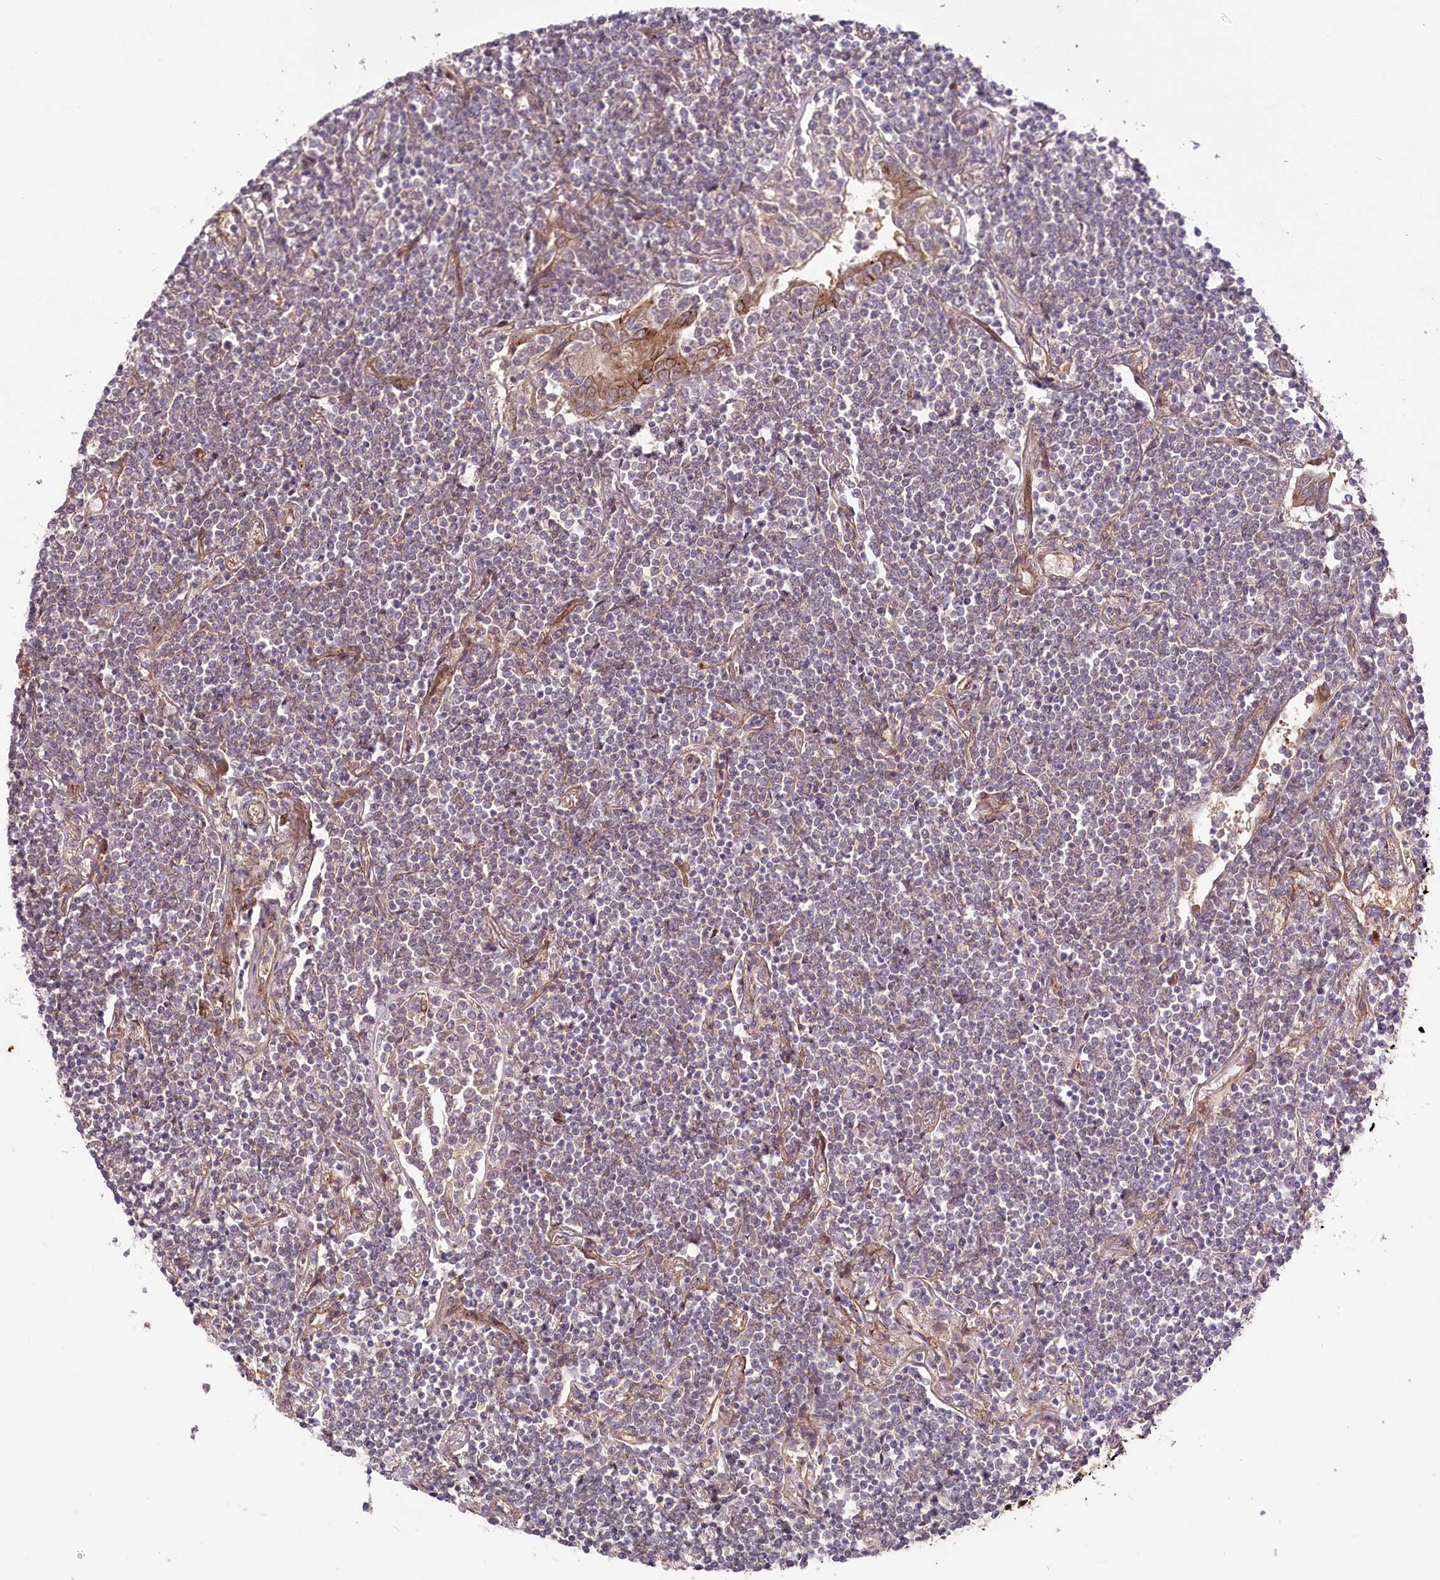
{"staining": {"intensity": "negative", "quantity": "none", "location": "none"}, "tissue": "lymphoma", "cell_type": "Tumor cells", "image_type": "cancer", "snomed": [{"axis": "morphology", "description": "Malignant lymphoma, non-Hodgkin's type, Low grade"}, {"axis": "topography", "description": "Lung"}], "caption": "High magnification brightfield microscopy of low-grade malignant lymphoma, non-Hodgkin's type stained with DAB (brown) and counterstained with hematoxylin (blue): tumor cells show no significant expression.", "gene": "TRUB1", "patient": {"sex": "female", "age": 71}}